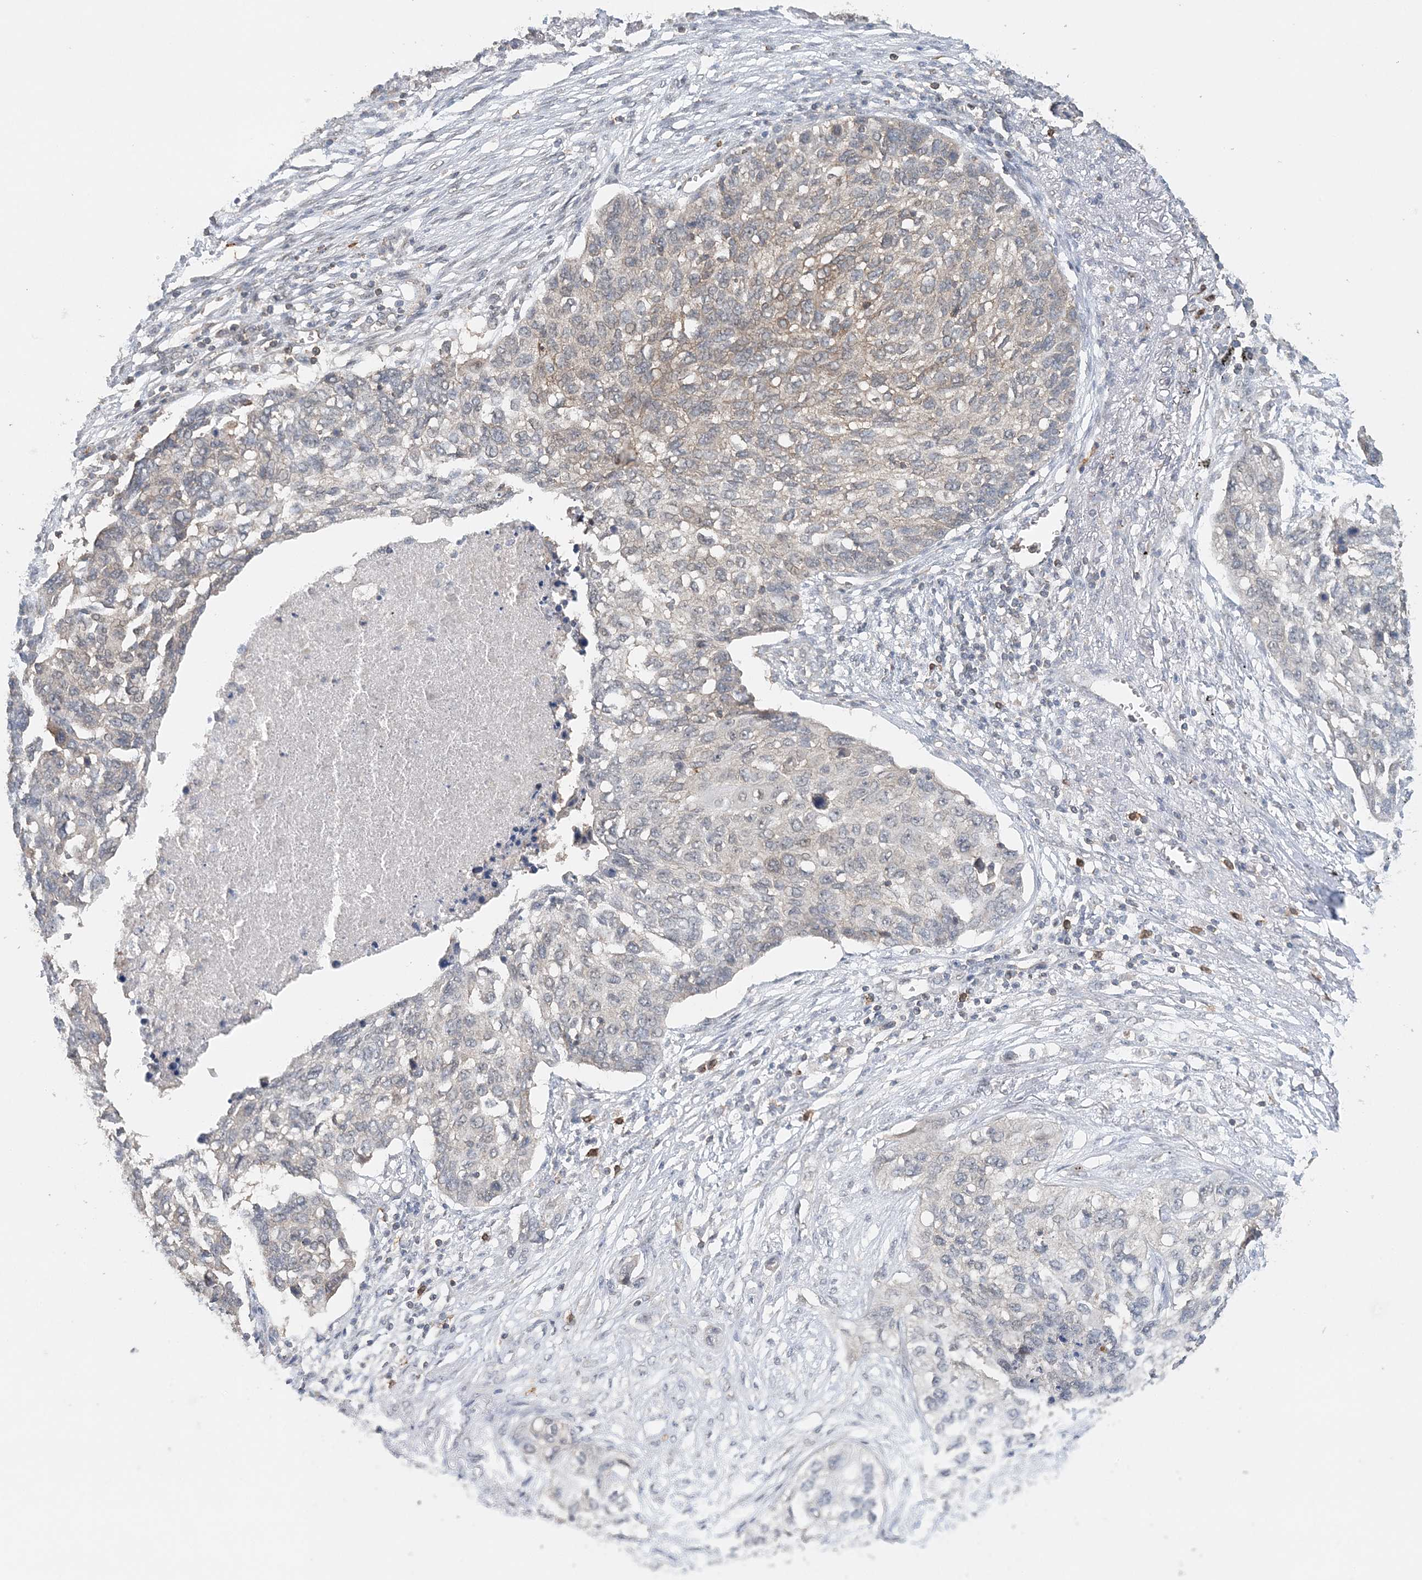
{"staining": {"intensity": "negative", "quantity": "none", "location": "none"}, "tissue": "lung cancer", "cell_type": "Tumor cells", "image_type": "cancer", "snomed": [{"axis": "morphology", "description": "Squamous cell carcinoma, NOS"}, {"axis": "topography", "description": "Lung"}], "caption": "Tumor cells show no significant staining in squamous cell carcinoma (lung).", "gene": "FAM110A", "patient": {"sex": "female", "age": 63}}